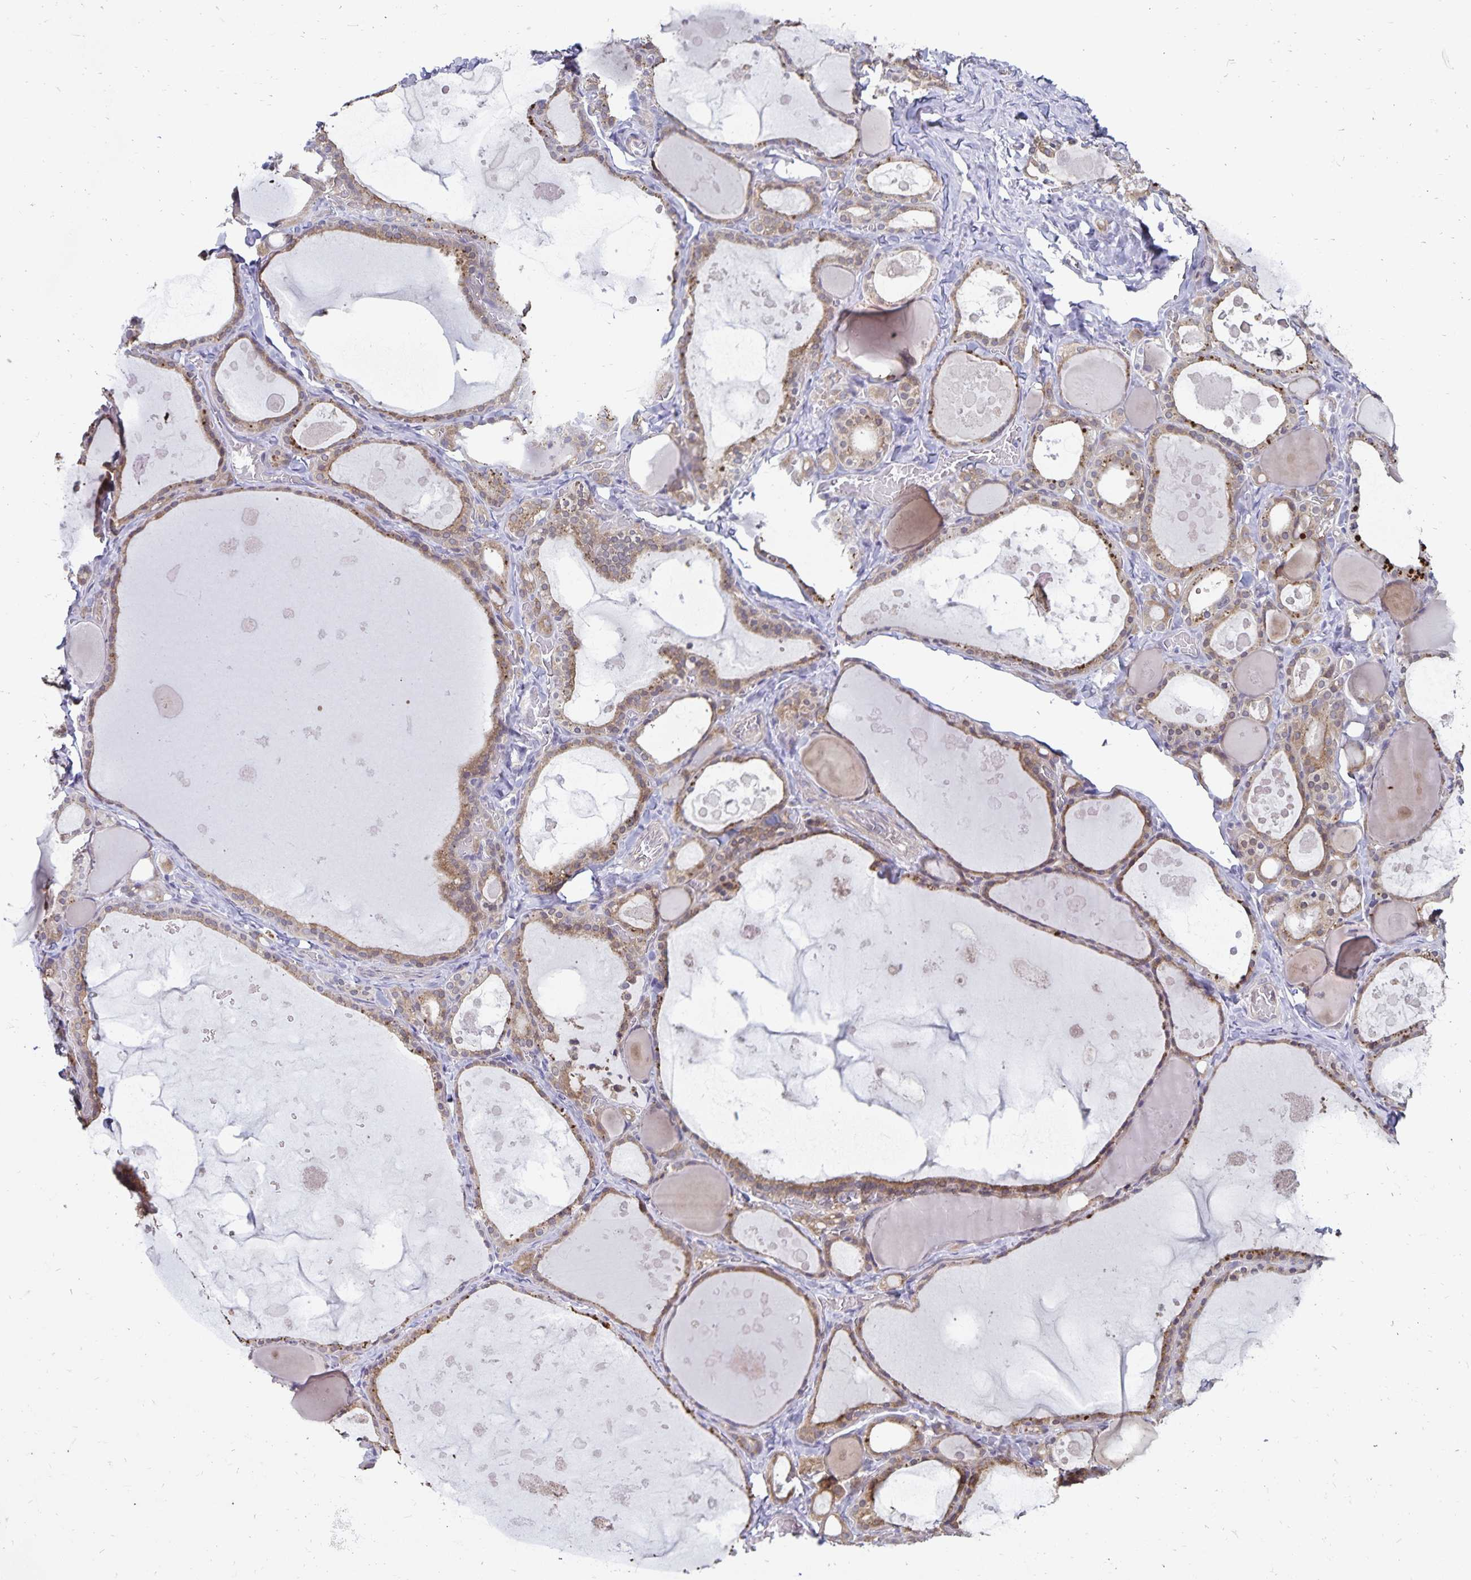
{"staining": {"intensity": "weak", "quantity": ">75%", "location": "cytoplasmic/membranous"}, "tissue": "thyroid gland", "cell_type": "Glandular cells", "image_type": "normal", "snomed": [{"axis": "morphology", "description": "Normal tissue, NOS"}, {"axis": "topography", "description": "Thyroid gland"}], "caption": "Weak cytoplasmic/membranous expression is seen in about >75% of glandular cells in normal thyroid gland. The staining was performed using DAB (3,3'-diaminobenzidine), with brown indicating positive protein expression. Nuclei are stained blue with hematoxylin.", "gene": "CDKN2B", "patient": {"sex": "male", "age": 56}}